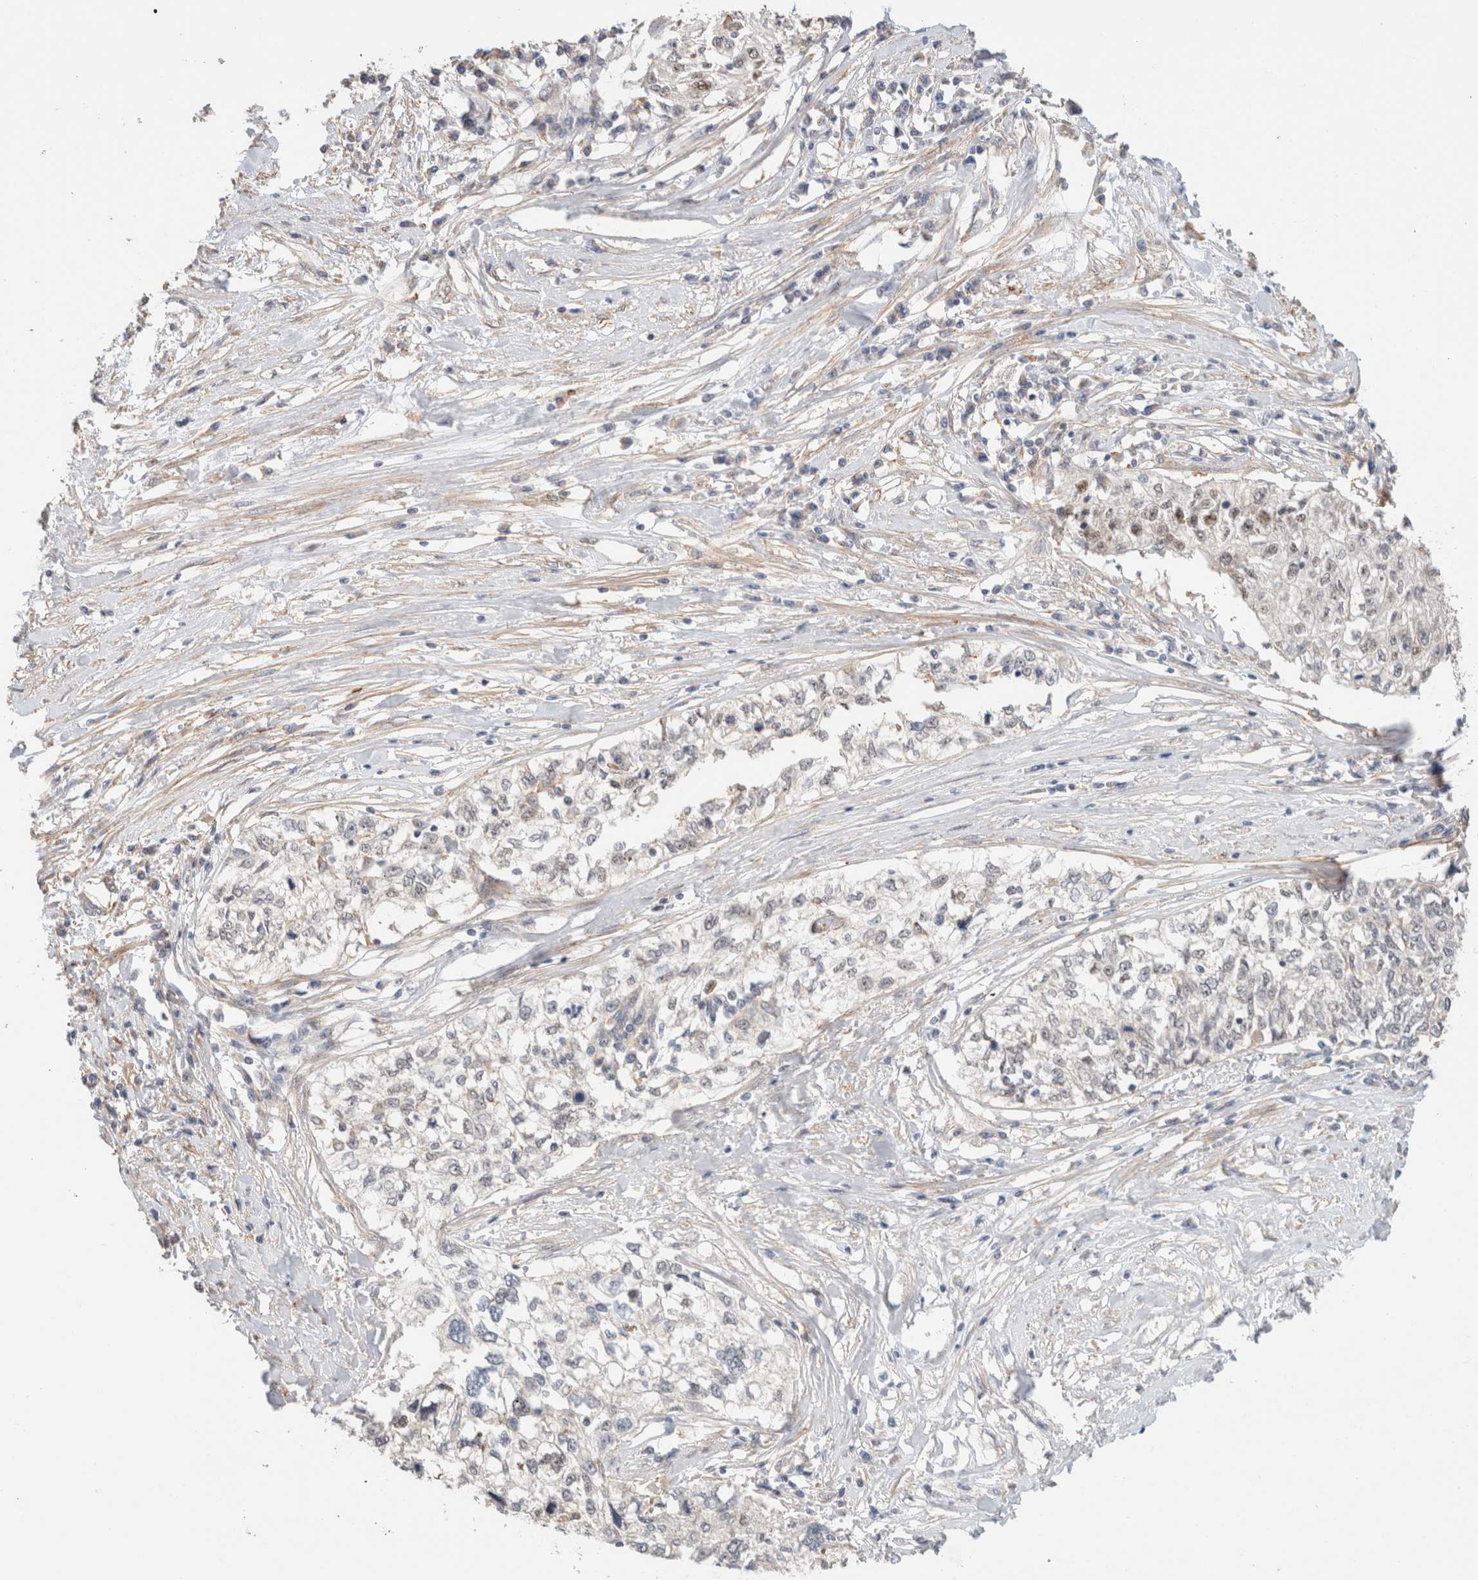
{"staining": {"intensity": "weak", "quantity": "<25%", "location": "nuclear"}, "tissue": "cervical cancer", "cell_type": "Tumor cells", "image_type": "cancer", "snomed": [{"axis": "morphology", "description": "Squamous cell carcinoma, NOS"}, {"axis": "topography", "description": "Cervix"}], "caption": "Micrograph shows no protein expression in tumor cells of cervical squamous cell carcinoma tissue. (DAB (3,3'-diaminobenzidine) IHC, high magnification).", "gene": "ID3", "patient": {"sex": "female", "age": 57}}